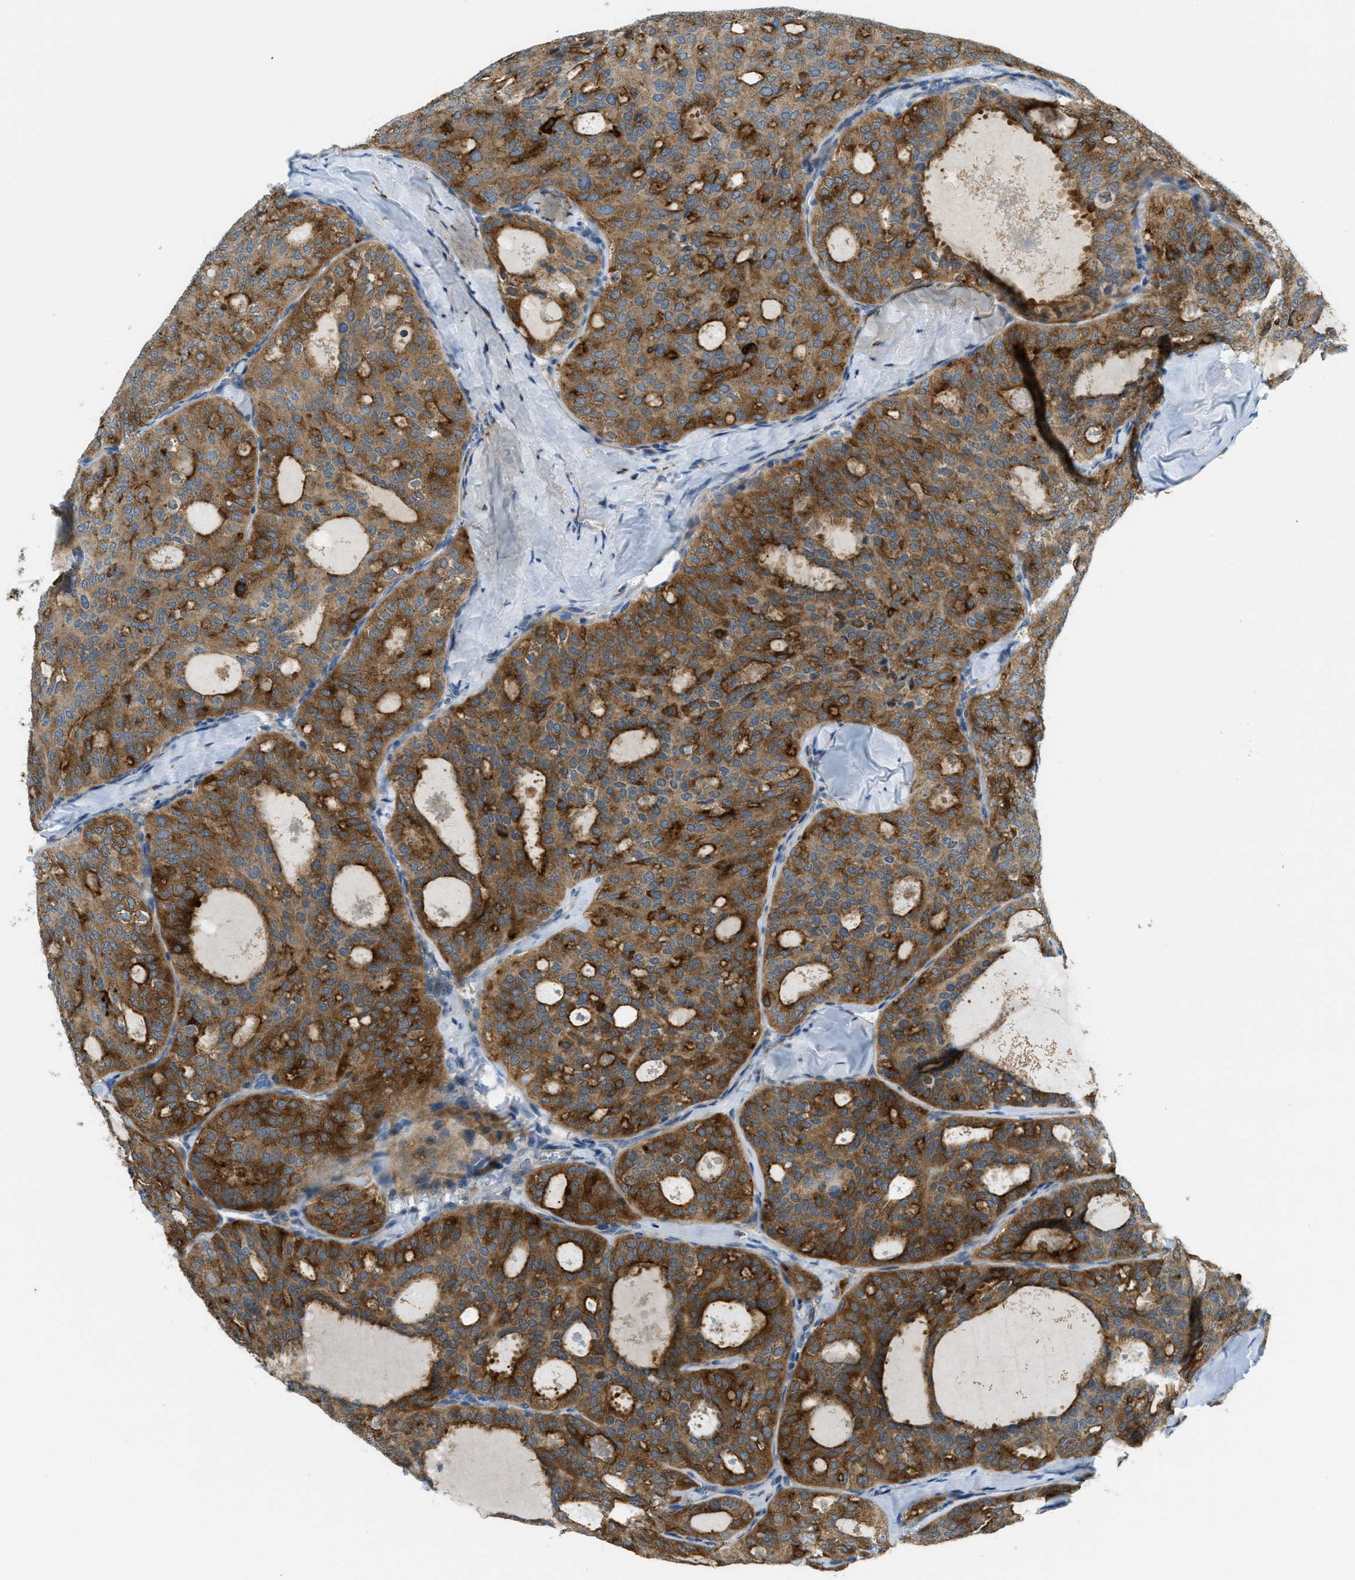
{"staining": {"intensity": "moderate", "quantity": ">75%", "location": "cytoplasmic/membranous"}, "tissue": "thyroid cancer", "cell_type": "Tumor cells", "image_type": "cancer", "snomed": [{"axis": "morphology", "description": "Follicular adenoma carcinoma, NOS"}, {"axis": "topography", "description": "Thyroid gland"}], "caption": "Thyroid cancer stained for a protein shows moderate cytoplasmic/membranous positivity in tumor cells.", "gene": "RFFL", "patient": {"sex": "male", "age": 75}}